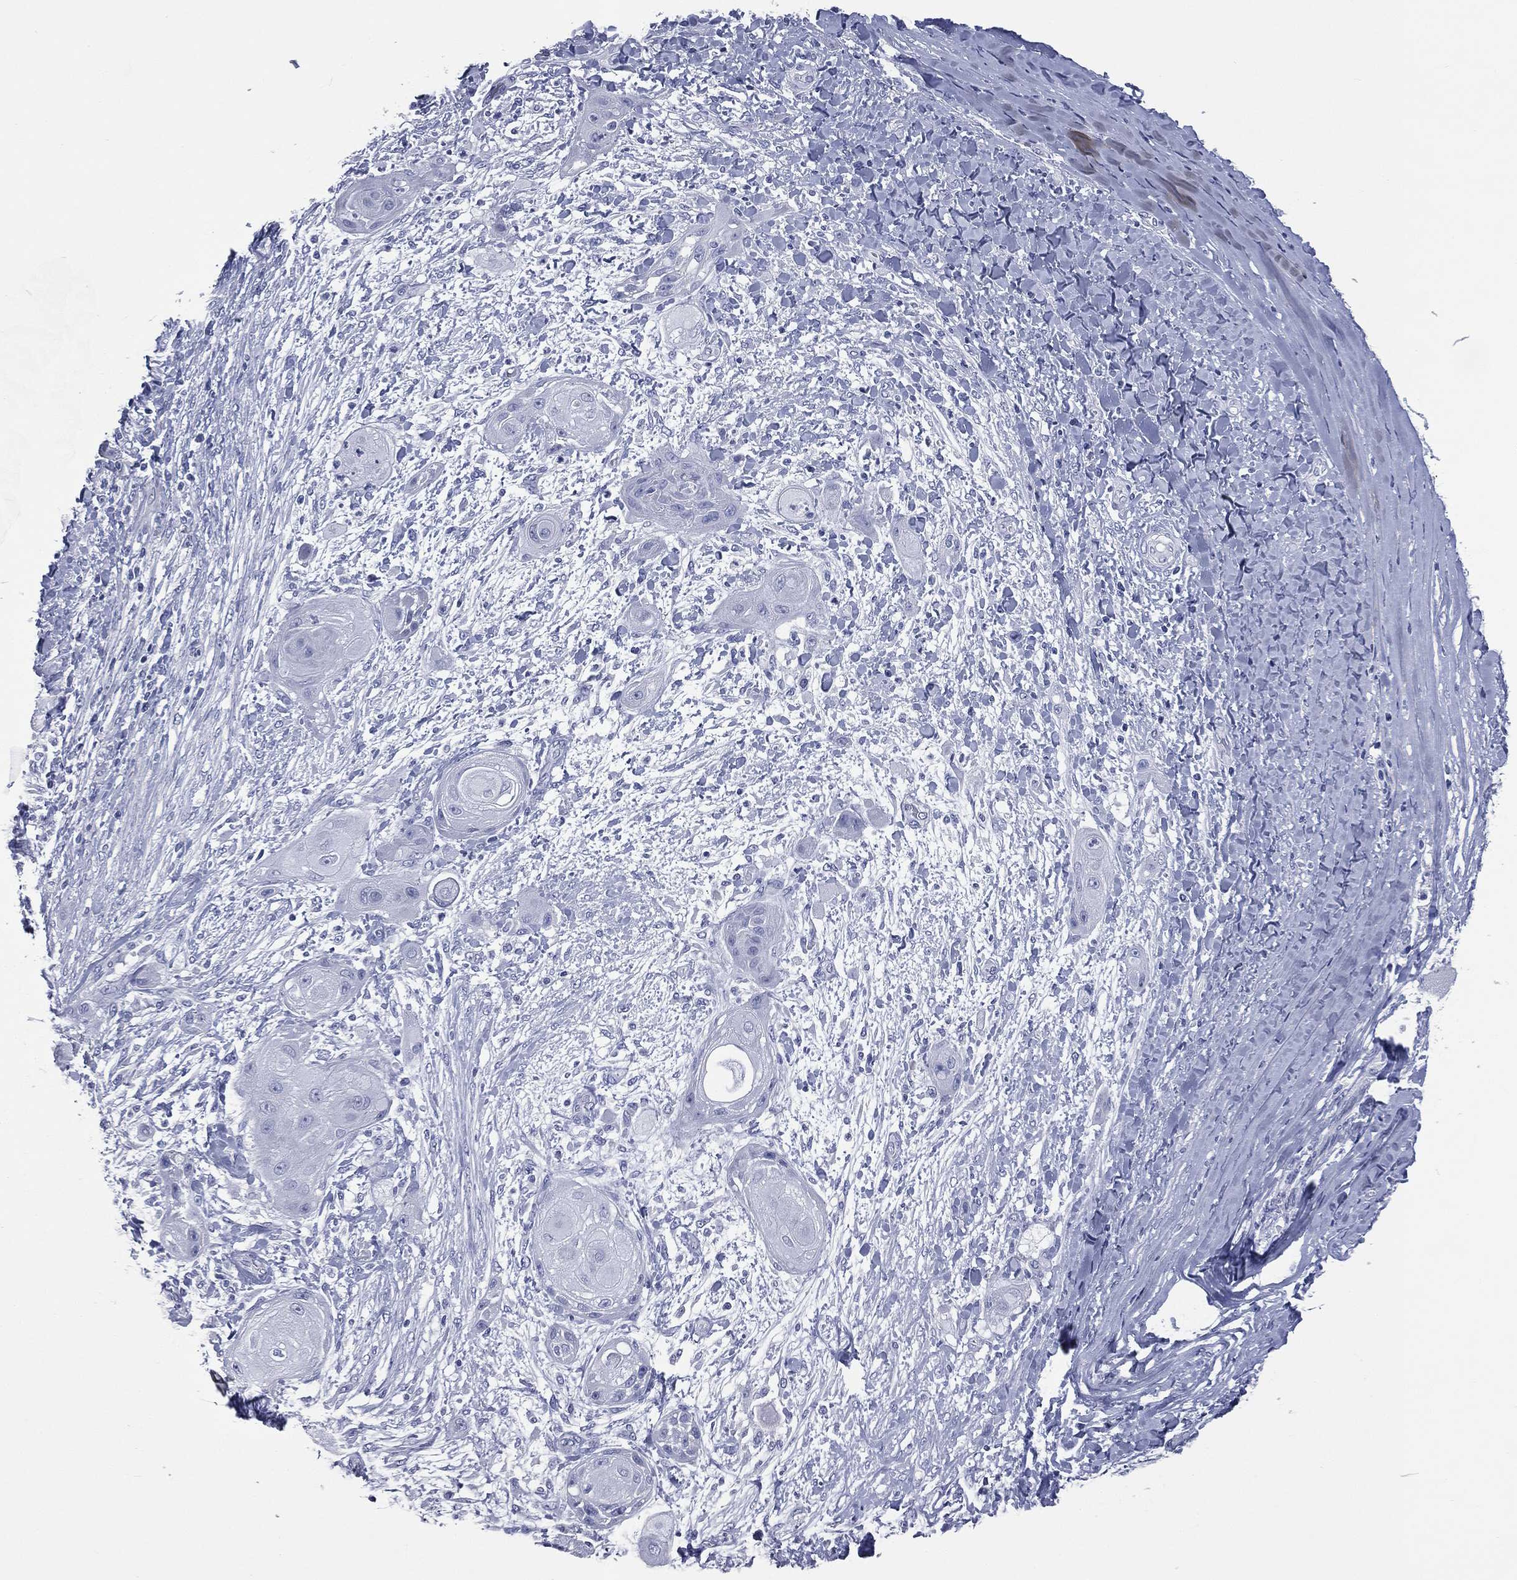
{"staining": {"intensity": "negative", "quantity": "none", "location": "none"}, "tissue": "skin cancer", "cell_type": "Tumor cells", "image_type": "cancer", "snomed": [{"axis": "morphology", "description": "Squamous cell carcinoma, NOS"}, {"axis": "topography", "description": "Skin"}], "caption": "High power microscopy histopathology image of an immunohistochemistry histopathology image of skin cancer, revealing no significant staining in tumor cells.", "gene": "ATP2A1", "patient": {"sex": "male", "age": 62}}